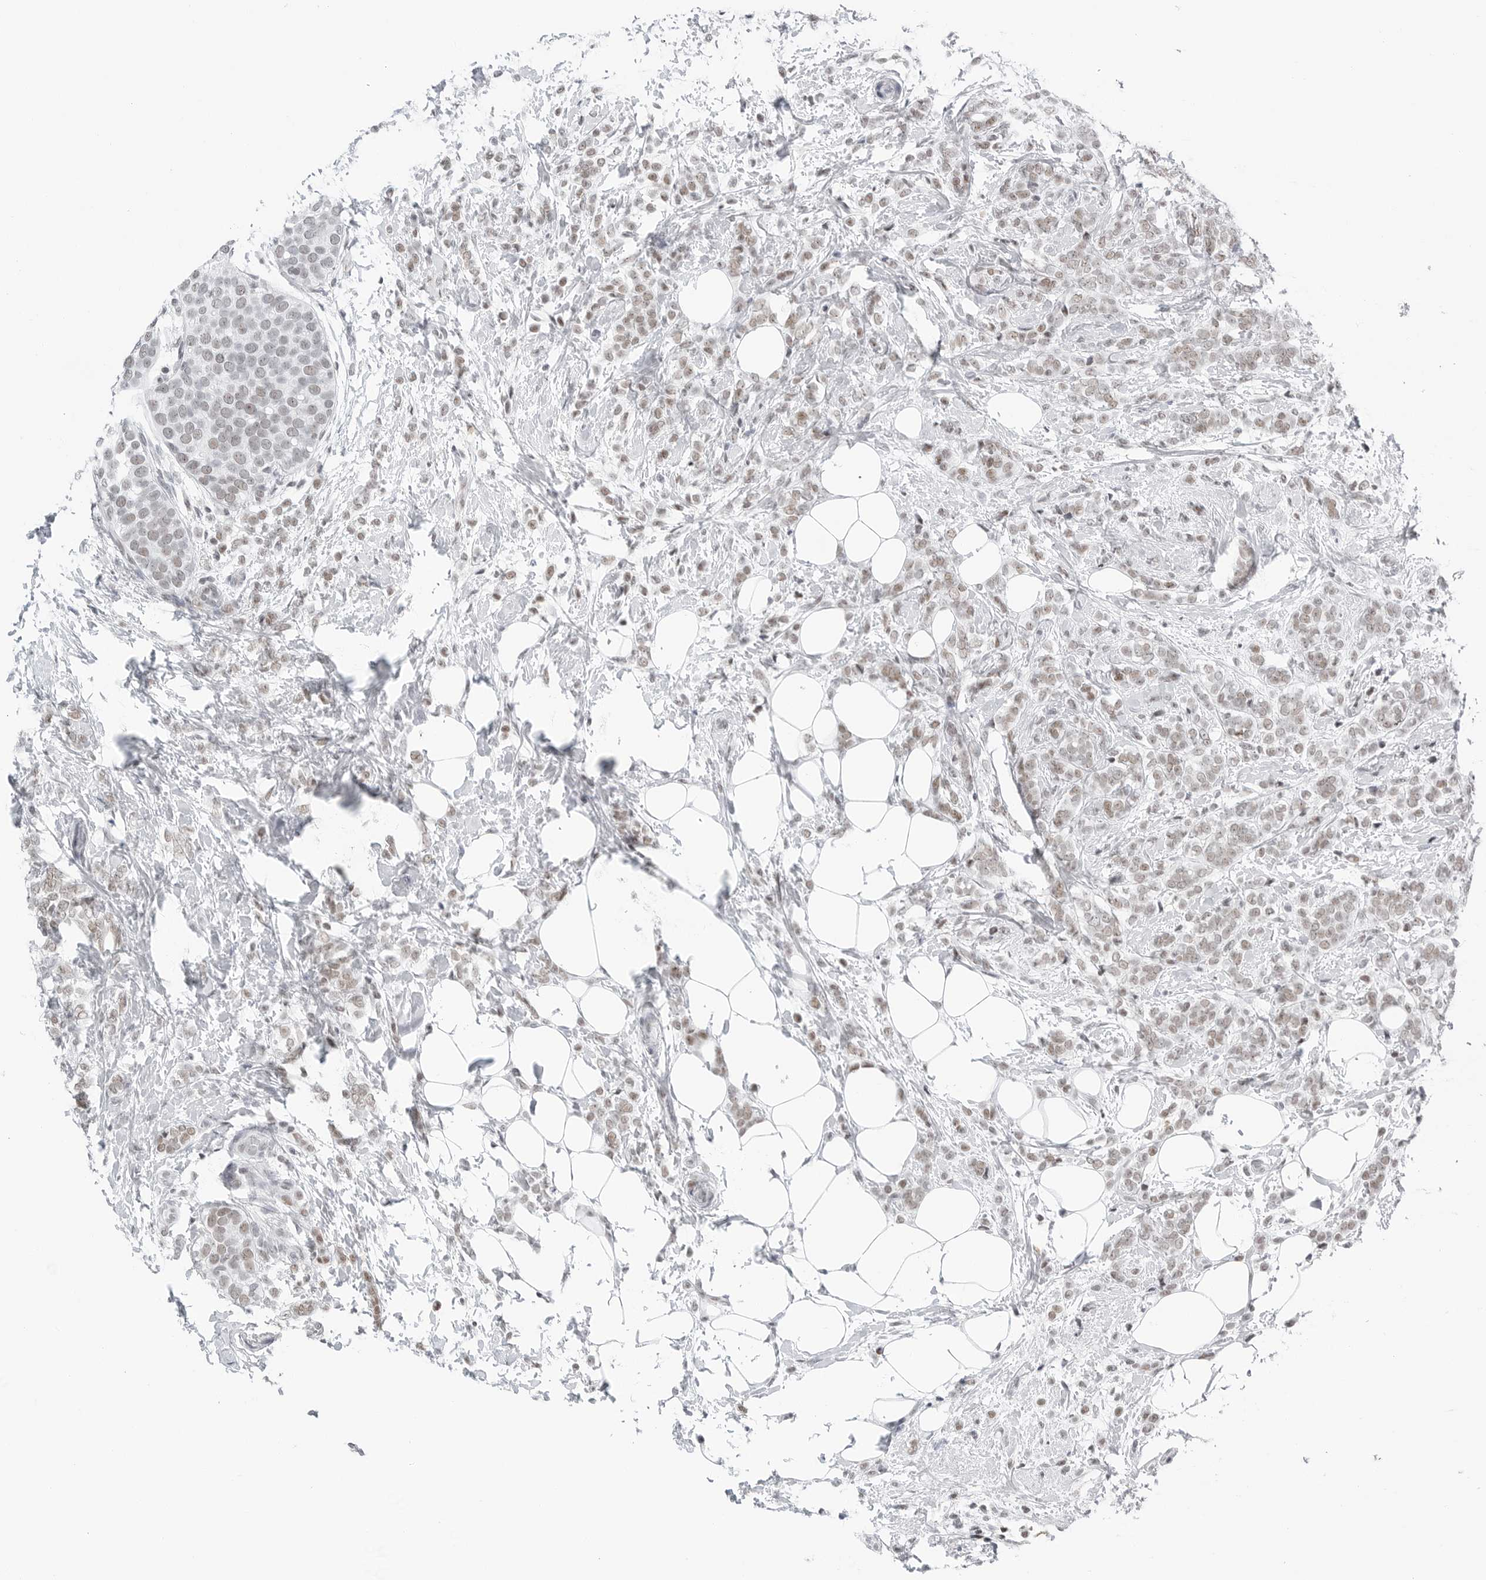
{"staining": {"intensity": "weak", "quantity": ">75%", "location": "nuclear"}, "tissue": "breast cancer", "cell_type": "Tumor cells", "image_type": "cancer", "snomed": [{"axis": "morphology", "description": "Lobular carcinoma"}, {"axis": "topography", "description": "Breast"}], "caption": "IHC (DAB (3,3'-diaminobenzidine)) staining of human breast cancer reveals weak nuclear protein positivity in about >75% of tumor cells. (brown staining indicates protein expression, while blue staining denotes nuclei).", "gene": "WRAP53", "patient": {"sex": "female", "age": 50}}